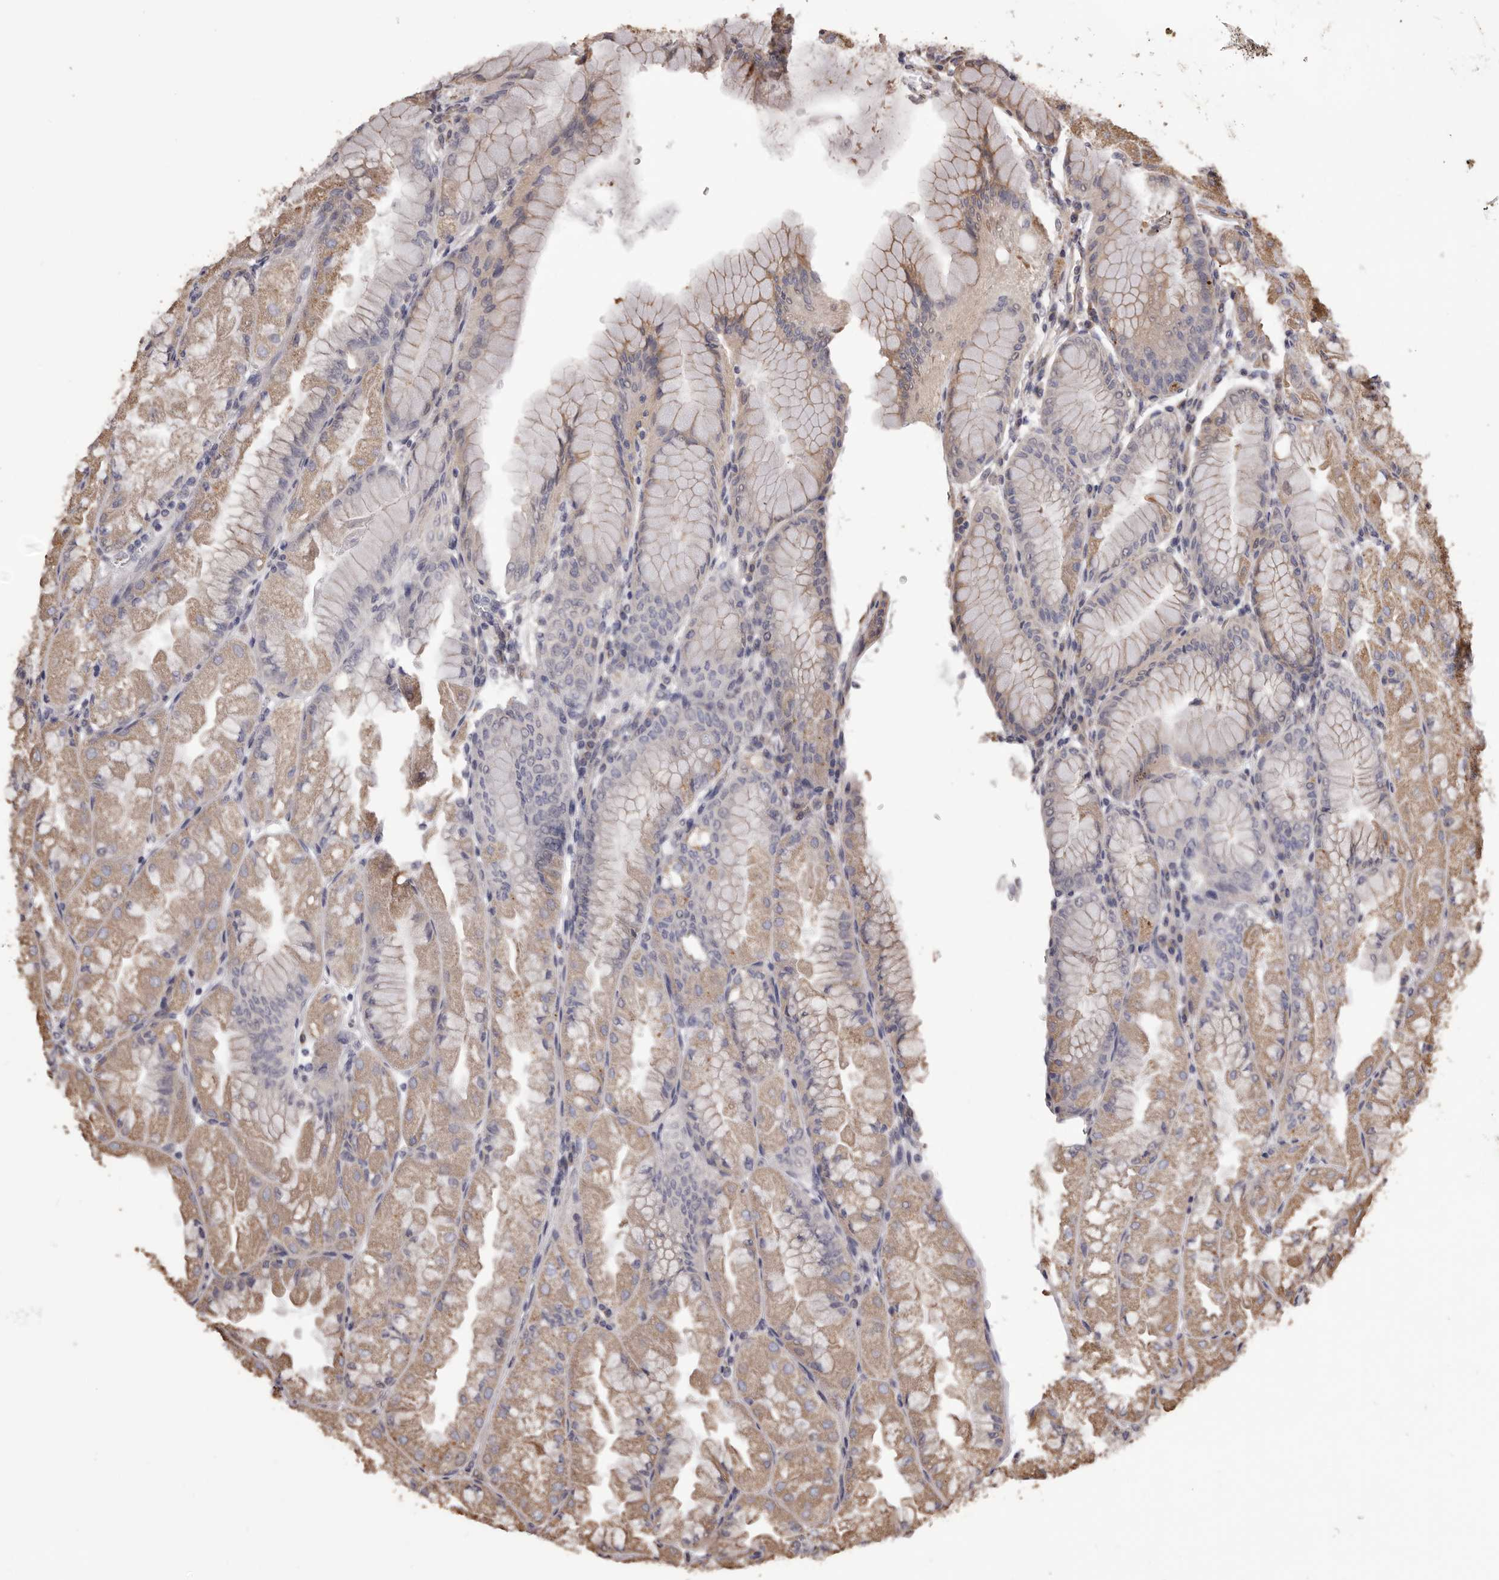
{"staining": {"intensity": "moderate", "quantity": ">75%", "location": "cytoplasmic/membranous"}, "tissue": "stomach", "cell_type": "Glandular cells", "image_type": "normal", "snomed": [{"axis": "morphology", "description": "Normal tissue, NOS"}, {"axis": "topography", "description": "Stomach, upper"}], "caption": "Stomach stained for a protein exhibits moderate cytoplasmic/membranous positivity in glandular cells.", "gene": "CEP104", "patient": {"sex": "male", "age": 47}}